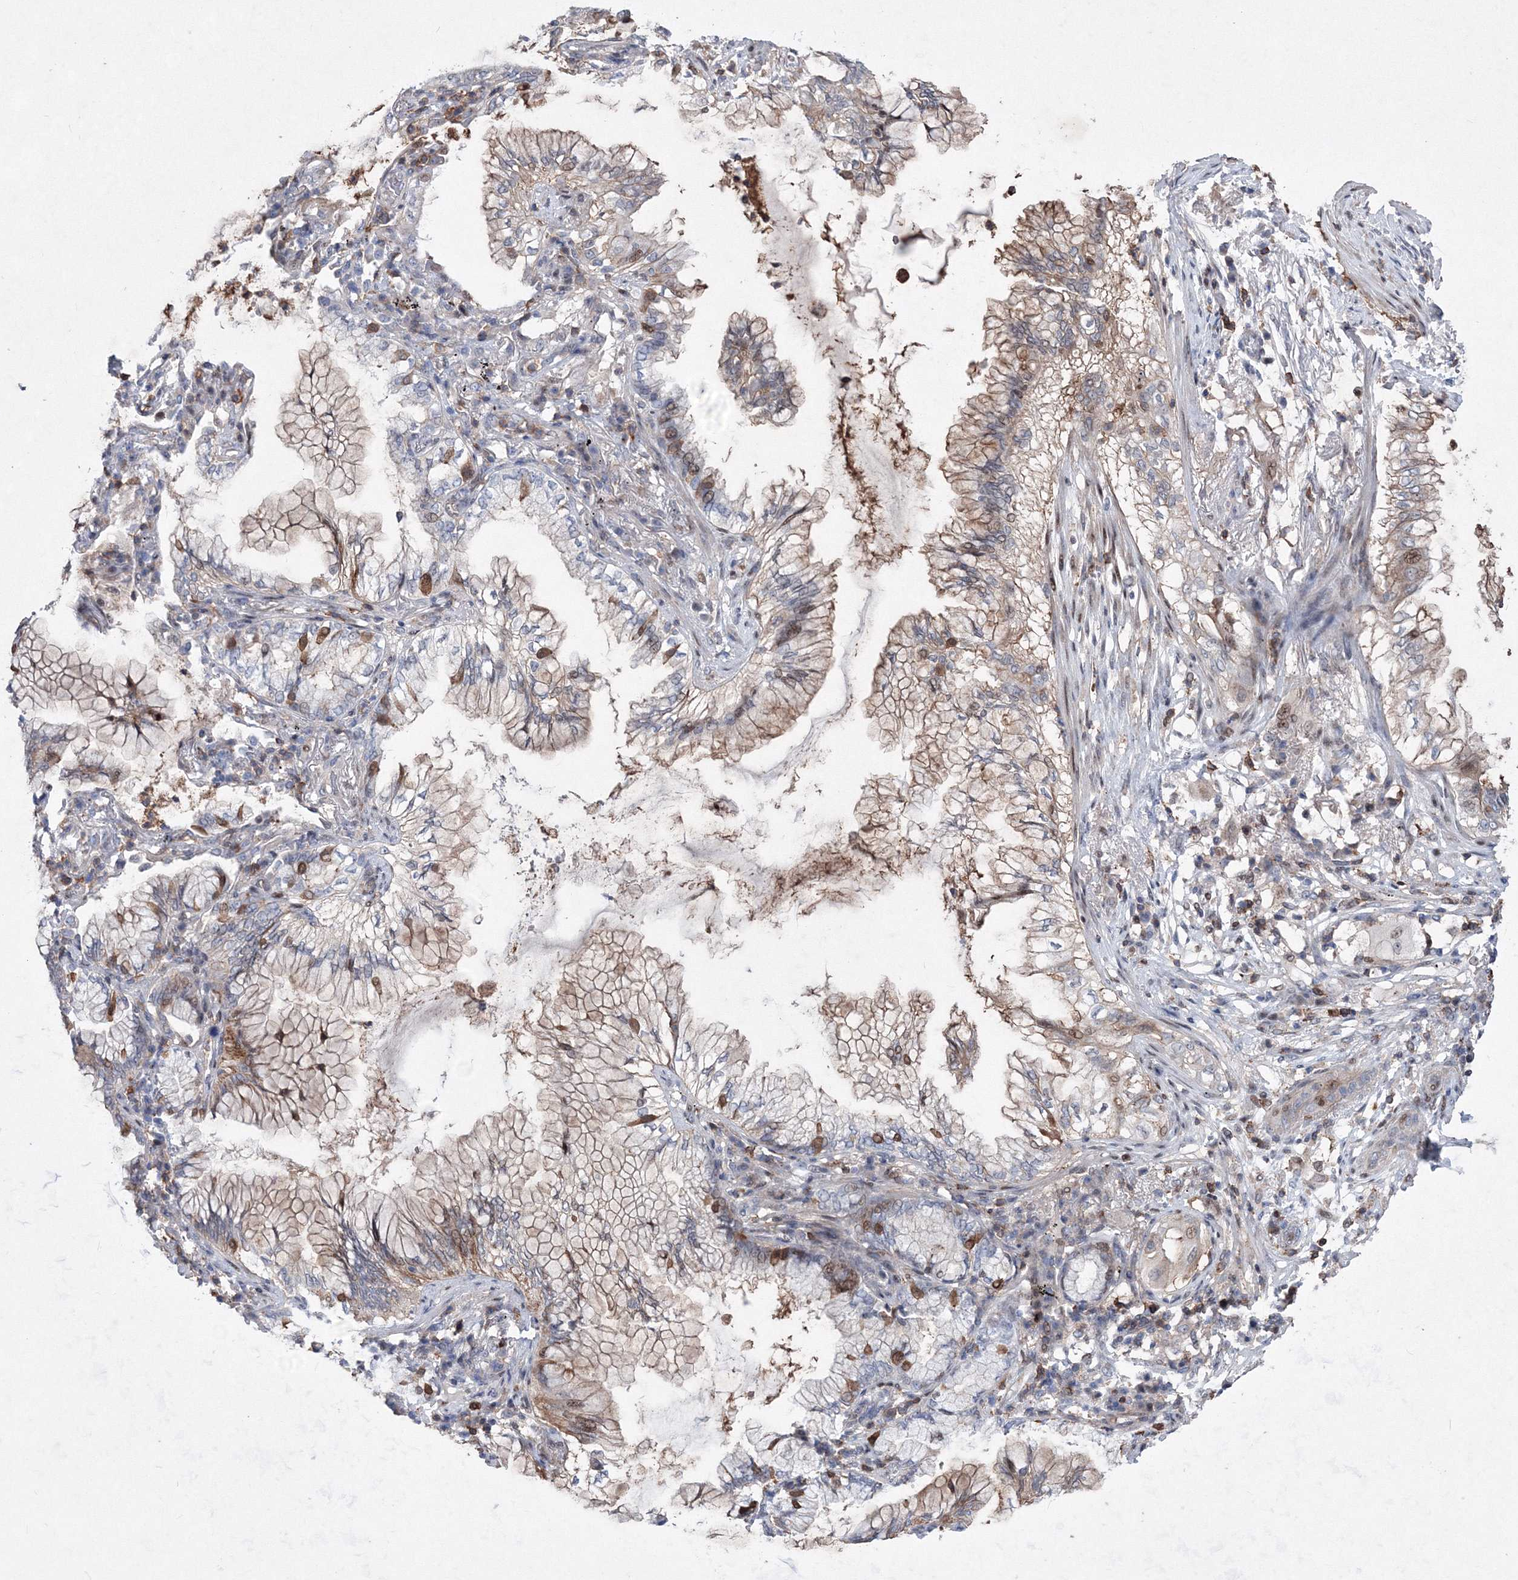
{"staining": {"intensity": "weak", "quantity": "25%-75%", "location": "cytoplasmic/membranous,nuclear"}, "tissue": "lung cancer", "cell_type": "Tumor cells", "image_type": "cancer", "snomed": [{"axis": "morphology", "description": "Adenocarcinoma, NOS"}, {"axis": "topography", "description": "Lung"}], "caption": "Lung cancer tissue exhibits weak cytoplasmic/membranous and nuclear expression in approximately 25%-75% of tumor cells, visualized by immunohistochemistry. The staining was performed using DAB to visualize the protein expression in brown, while the nuclei were stained in blue with hematoxylin (Magnification: 20x).", "gene": "RNPEPL1", "patient": {"sex": "female", "age": 70}}